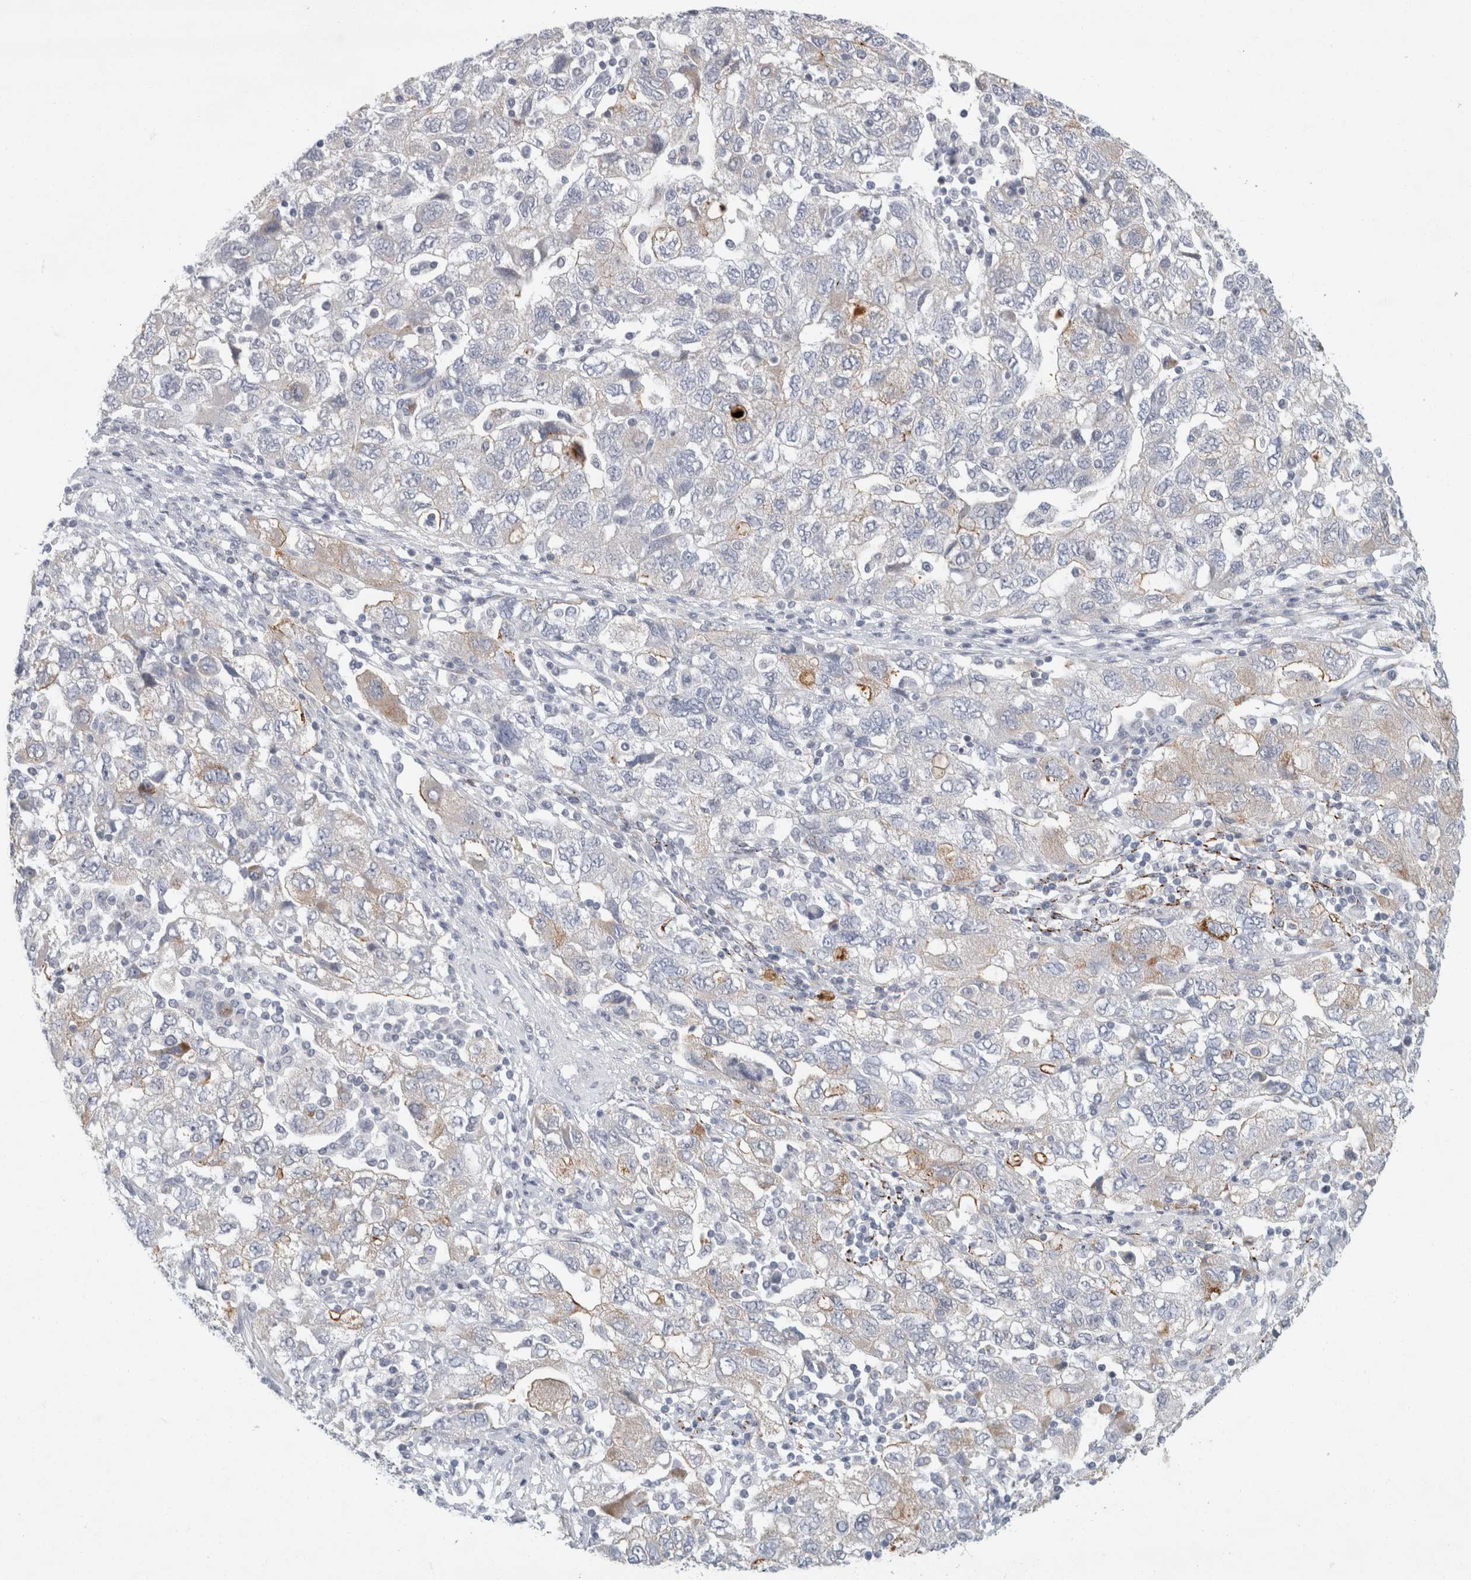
{"staining": {"intensity": "weak", "quantity": "<25%", "location": "cytoplasmic/membranous"}, "tissue": "ovarian cancer", "cell_type": "Tumor cells", "image_type": "cancer", "snomed": [{"axis": "morphology", "description": "Carcinoma, NOS"}, {"axis": "morphology", "description": "Cystadenocarcinoma, serous, NOS"}, {"axis": "topography", "description": "Ovary"}], "caption": "Tumor cells are negative for brown protein staining in carcinoma (ovarian).", "gene": "NIPA1", "patient": {"sex": "female", "age": 69}}